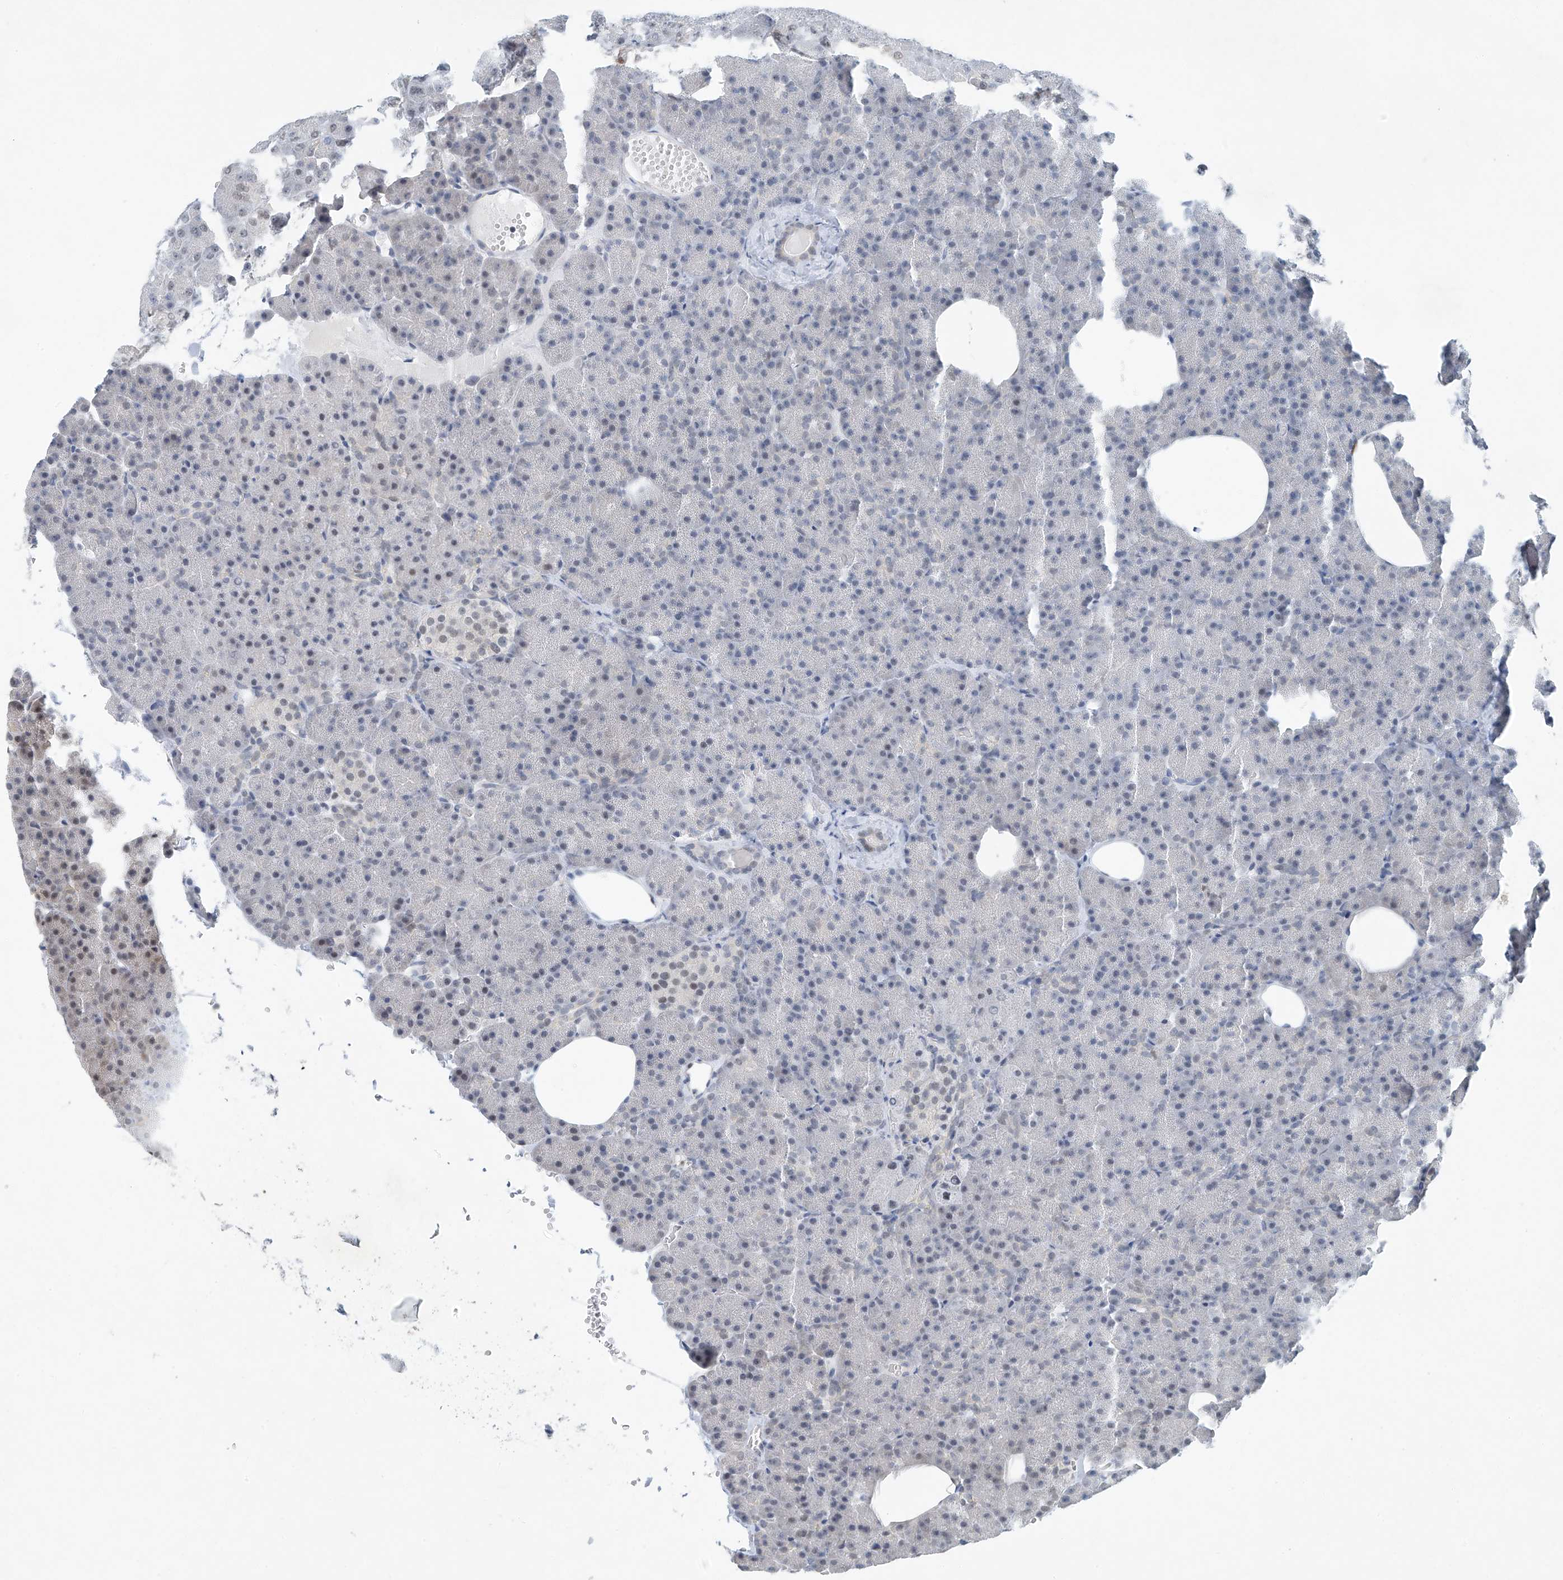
{"staining": {"intensity": "weak", "quantity": "<25%", "location": "nuclear"}, "tissue": "pancreas", "cell_type": "Exocrine glandular cells", "image_type": "normal", "snomed": [{"axis": "morphology", "description": "Normal tissue, NOS"}, {"axis": "morphology", "description": "Carcinoid, malignant, NOS"}, {"axis": "topography", "description": "Pancreas"}], "caption": "The image exhibits no staining of exocrine glandular cells in benign pancreas.", "gene": "TAF8", "patient": {"sex": "female", "age": 35}}